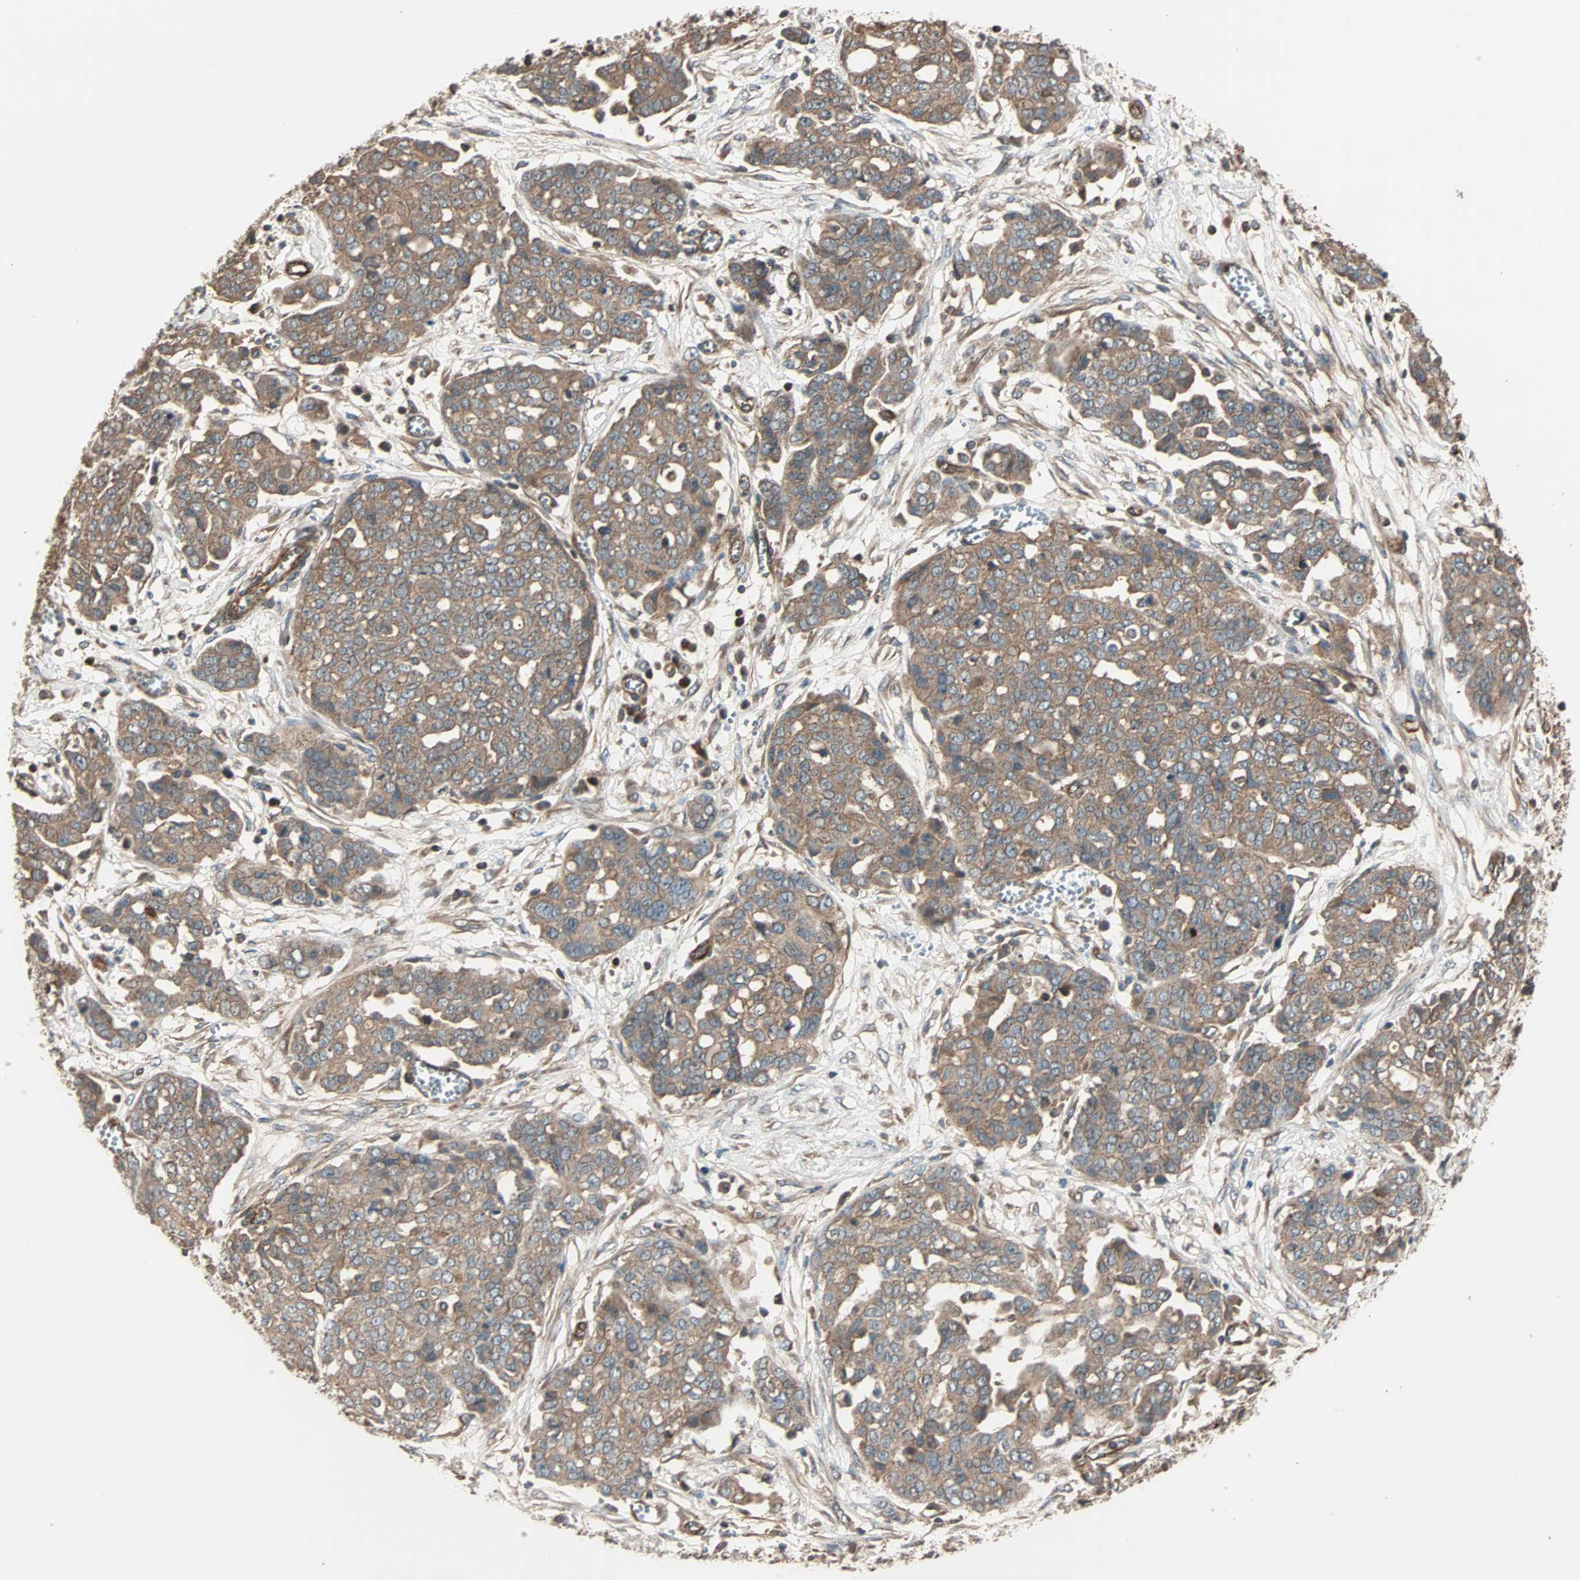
{"staining": {"intensity": "moderate", "quantity": ">75%", "location": "cytoplasmic/membranous"}, "tissue": "ovarian cancer", "cell_type": "Tumor cells", "image_type": "cancer", "snomed": [{"axis": "morphology", "description": "Cystadenocarcinoma, serous, NOS"}, {"axis": "topography", "description": "Soft tissue"}, {"axis": "topography", "description": "Ovary"}], "caption": "The image shows immunohistochemical staining of ovarian cancer (serous cystadenocarcinoma). There is moderate cytoplasmic/membranous positivity is appreciated in approximately >75% of tumor cells.", "gene": "GCK", "patient": {"sex": "female", "age": 57}}